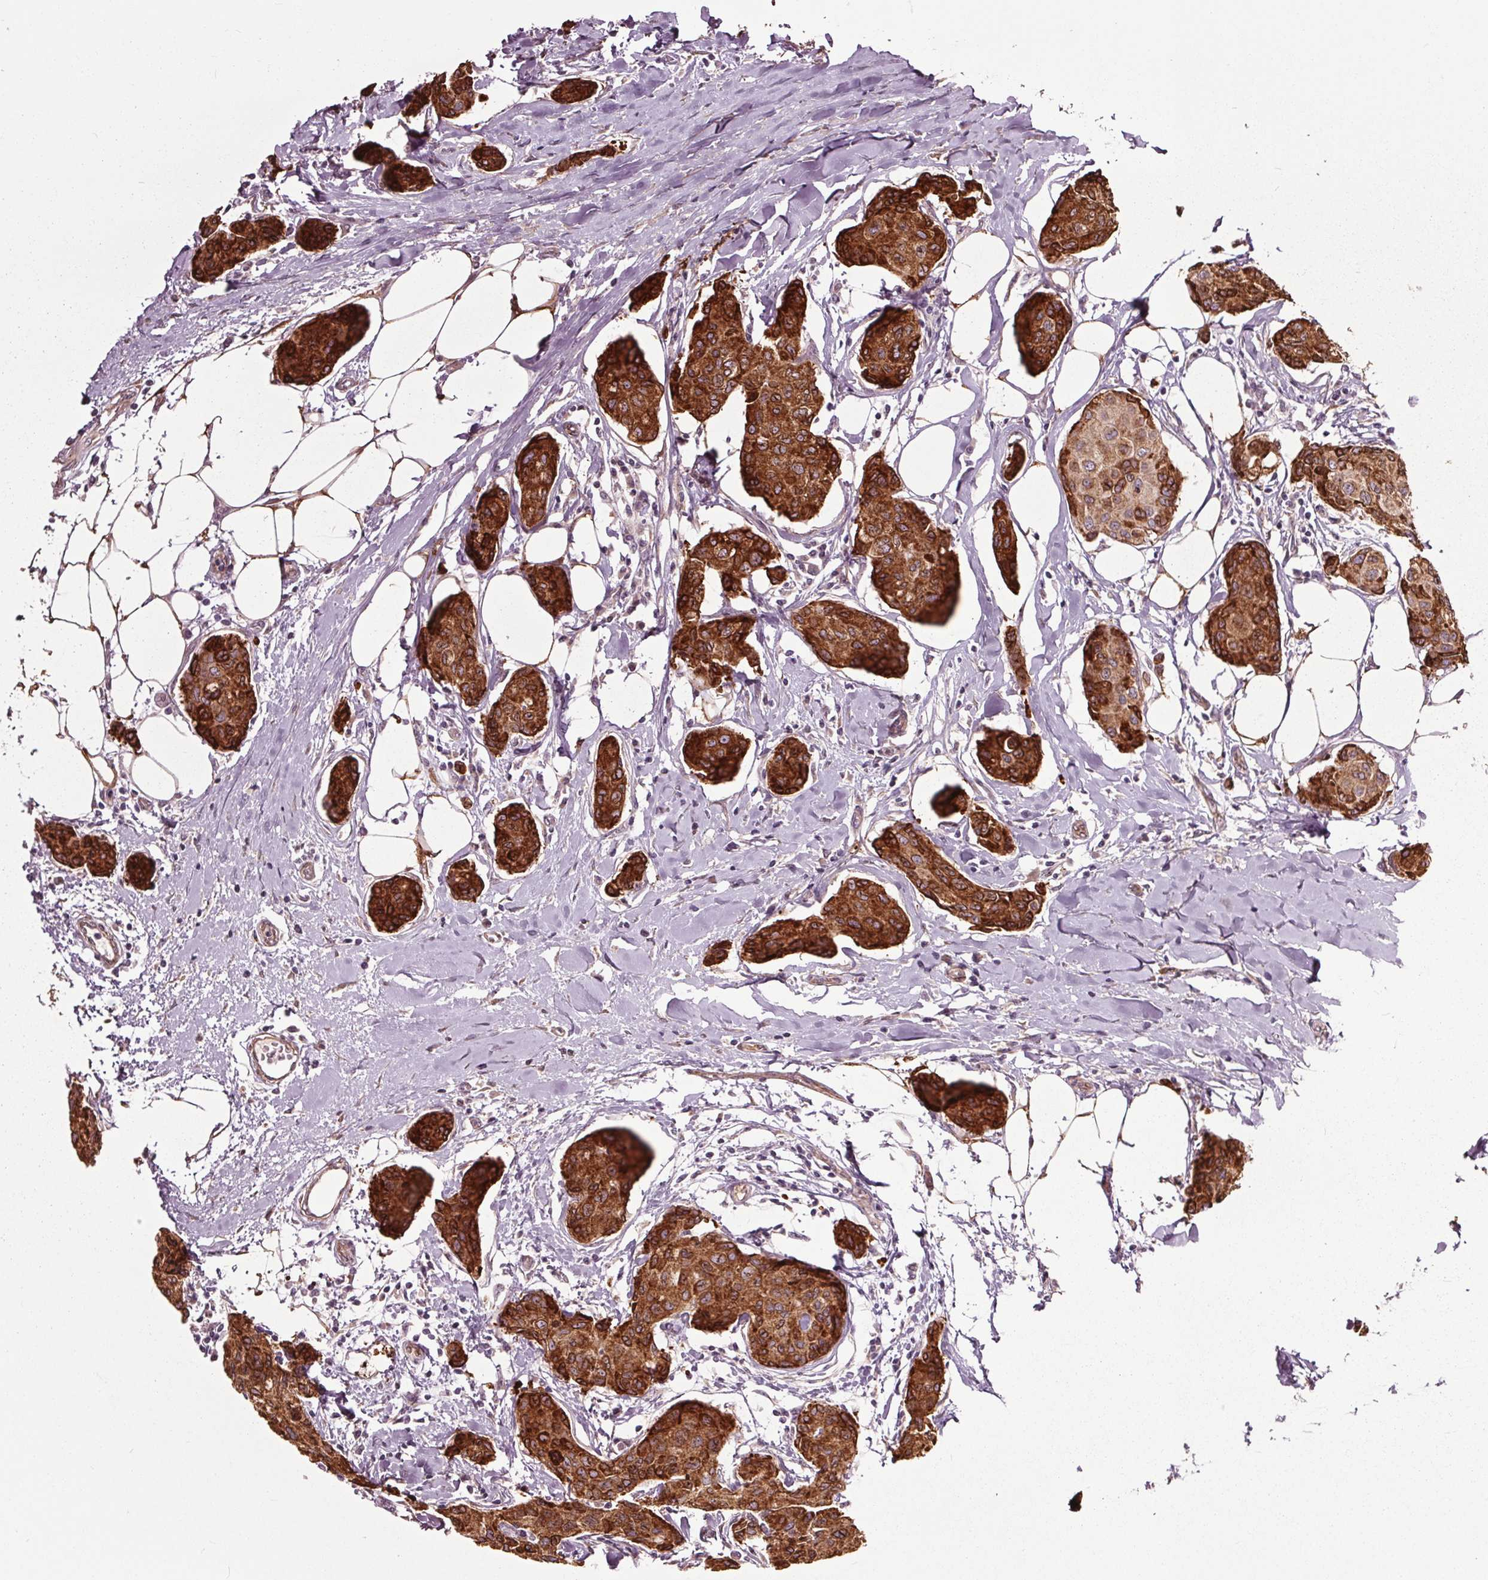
{"staining": {"intensity": "strong", "quantity": ">75%", "location": "cytoplasmic/membranous"}, "tissue": "breast cancer", "cell_type": "Tumor cells", "image_type": "cancer", "snomed": [{"axis": "morphology", "description": "Duct carcinoma"}, {"axis": "topography", "description": "Breast"}], "caption": "This photomicrograph displays immunohistochemistry (IHC) staining of breast cancer, with high strong cytoplasmic/membranous positivity in about >75% of tumor cells.", "gene": "HAUS5", "patient": {"sex": "female", "age": 80}}